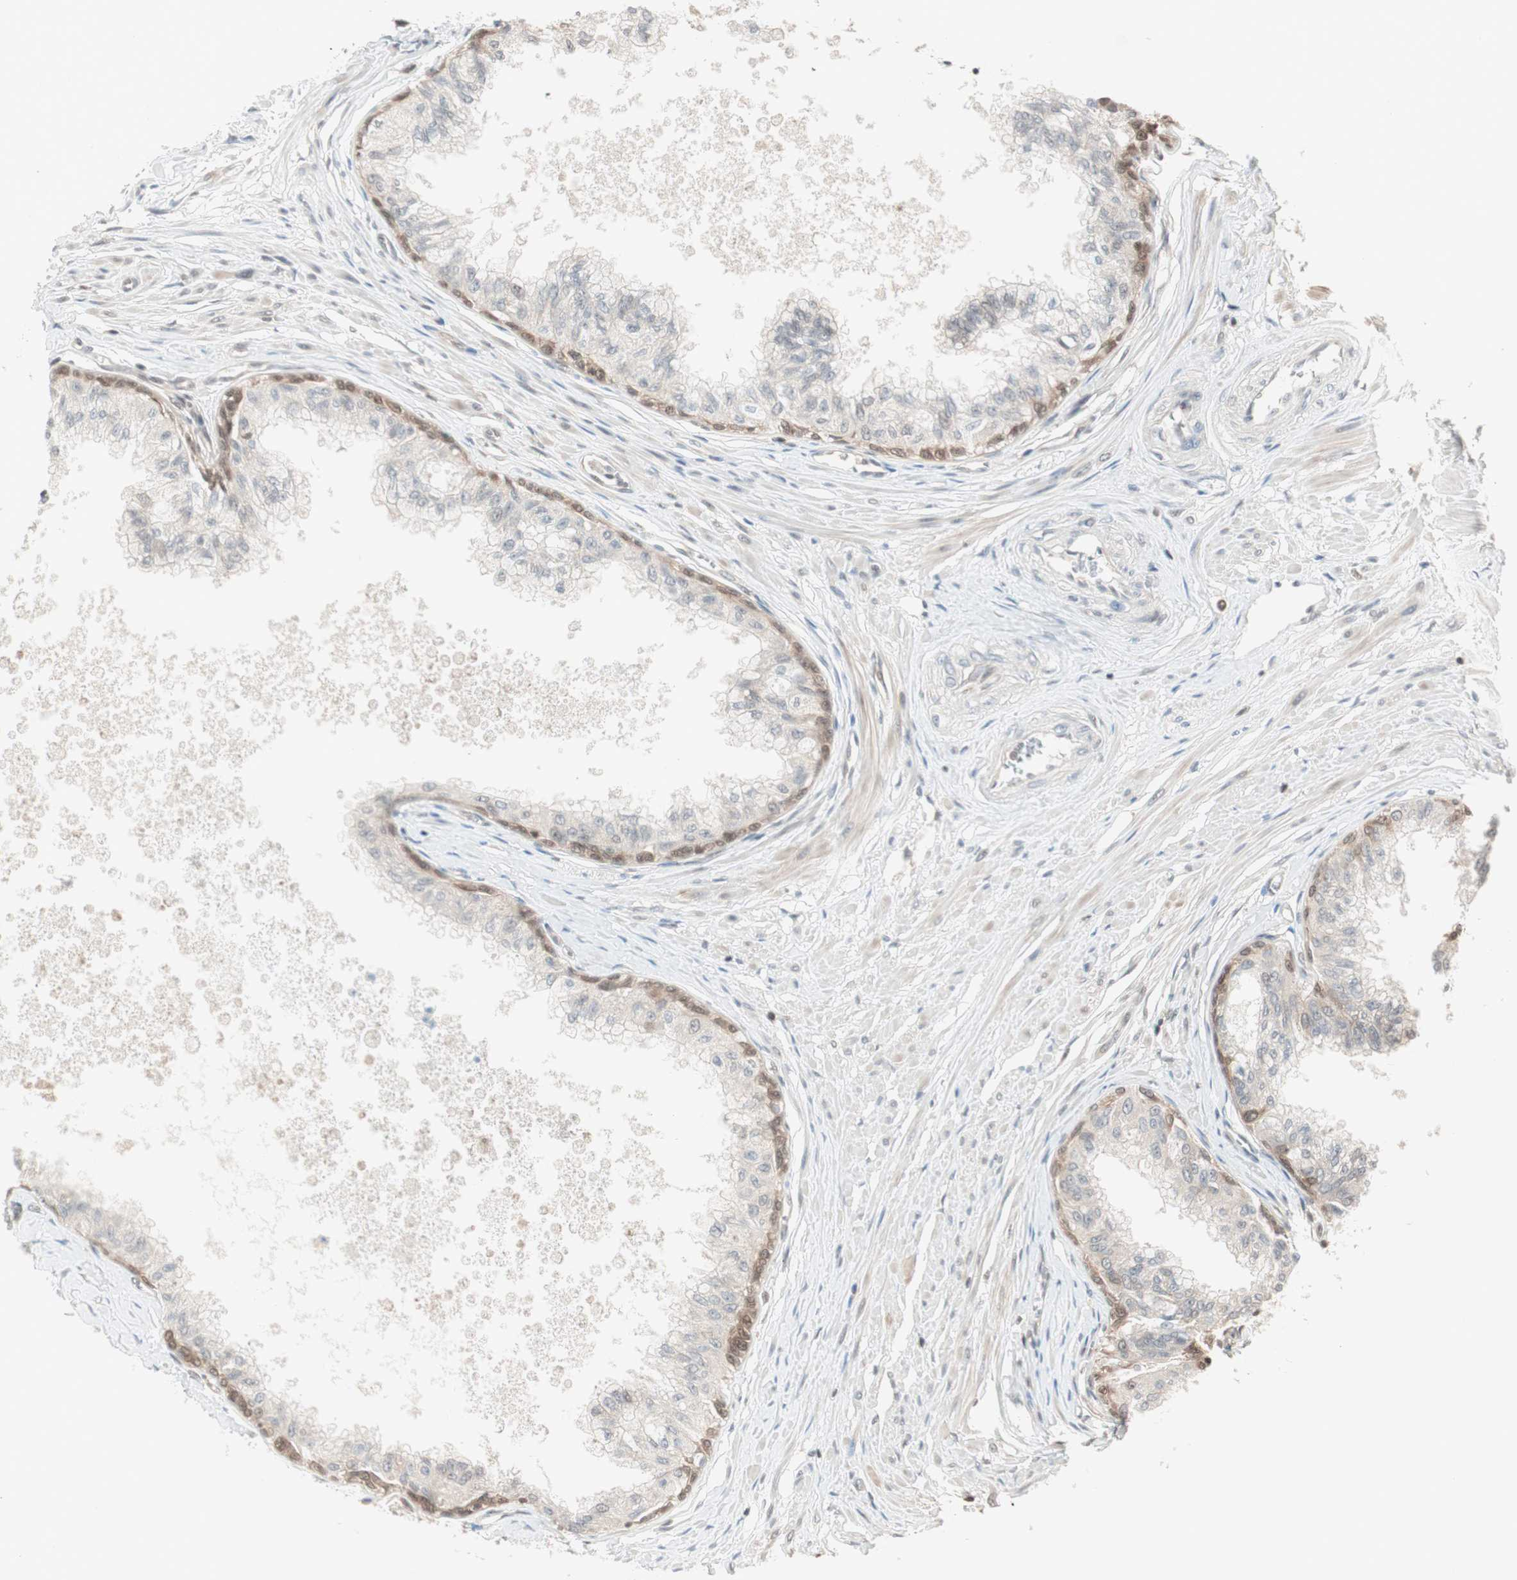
{"staining": {"intensity": "moderate", "quantity": "<25%", "location": "cytoplasmic/membranous"}, "tissue": "prostate", "cell_type": "Glandular cells", "image_type": "normal", "snomed": [{"axis": "morphology", "description": "Normal tissue, NOS"}, {"axis": "topography", "description": "Prostate"}, {"axis": "topography", "description": "Seminal veicle"}], "caption": "High-magnification brightfield microscopy of normal prostate stained with DAB (3,3'-diaminobenzidine) (brown) and counterstained with hematoxylin (blue). glandular cells exhibit moderate cytoplasmic/membranous staining is present in approximately<25% of cells. (brown staining indicates protein expression, while blue staining denotes nuclei).", "gene": "UBE2I", "patient": {"sex": "male", "age": 60}}